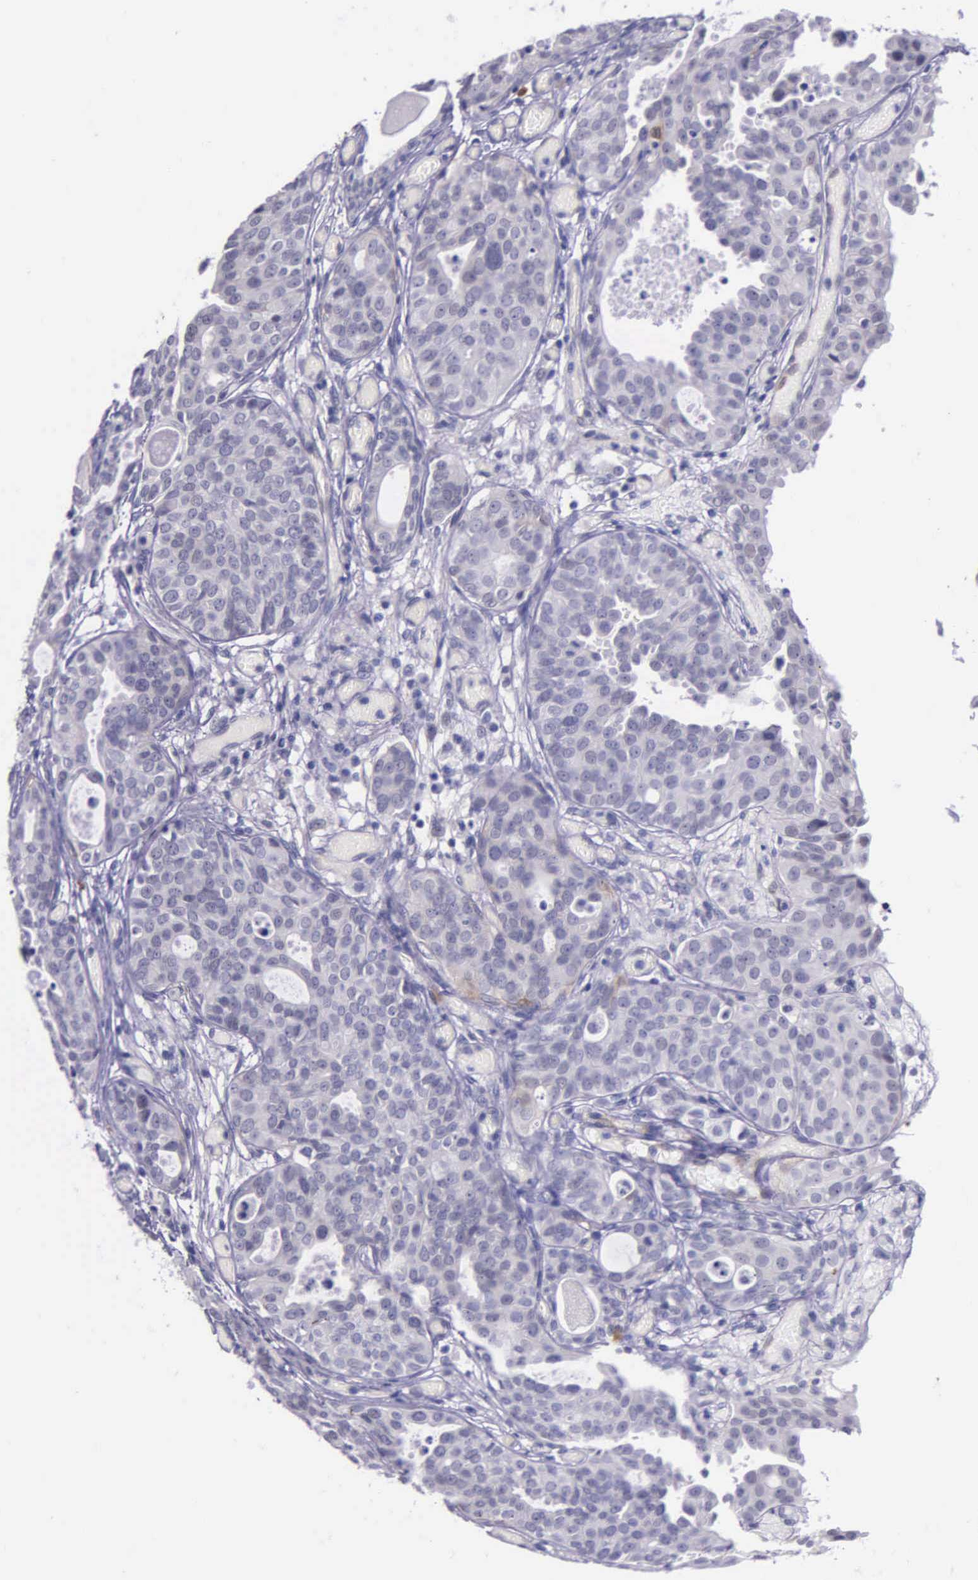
{"staining": {"intensity": "negative", "quantity": "none", "location": "none"}, "tissue": "urothelial cancer", "cell_type": "Tumor cells", "image_type": "cancer", "snomed": [{"axis": "morphology", "description": "Urothelial carcinoma, High grade"}, {"axis": "topography", "description": "Urinary bladder"}], "caption": "Immunohistochemistry (IHC) of human high-grade urothelial carcinoma shows no staining in tumor cells. Nuclei are stained in blue.", "gene": "AHNAK2", "patient": {"sex": "male", "age": 78}}